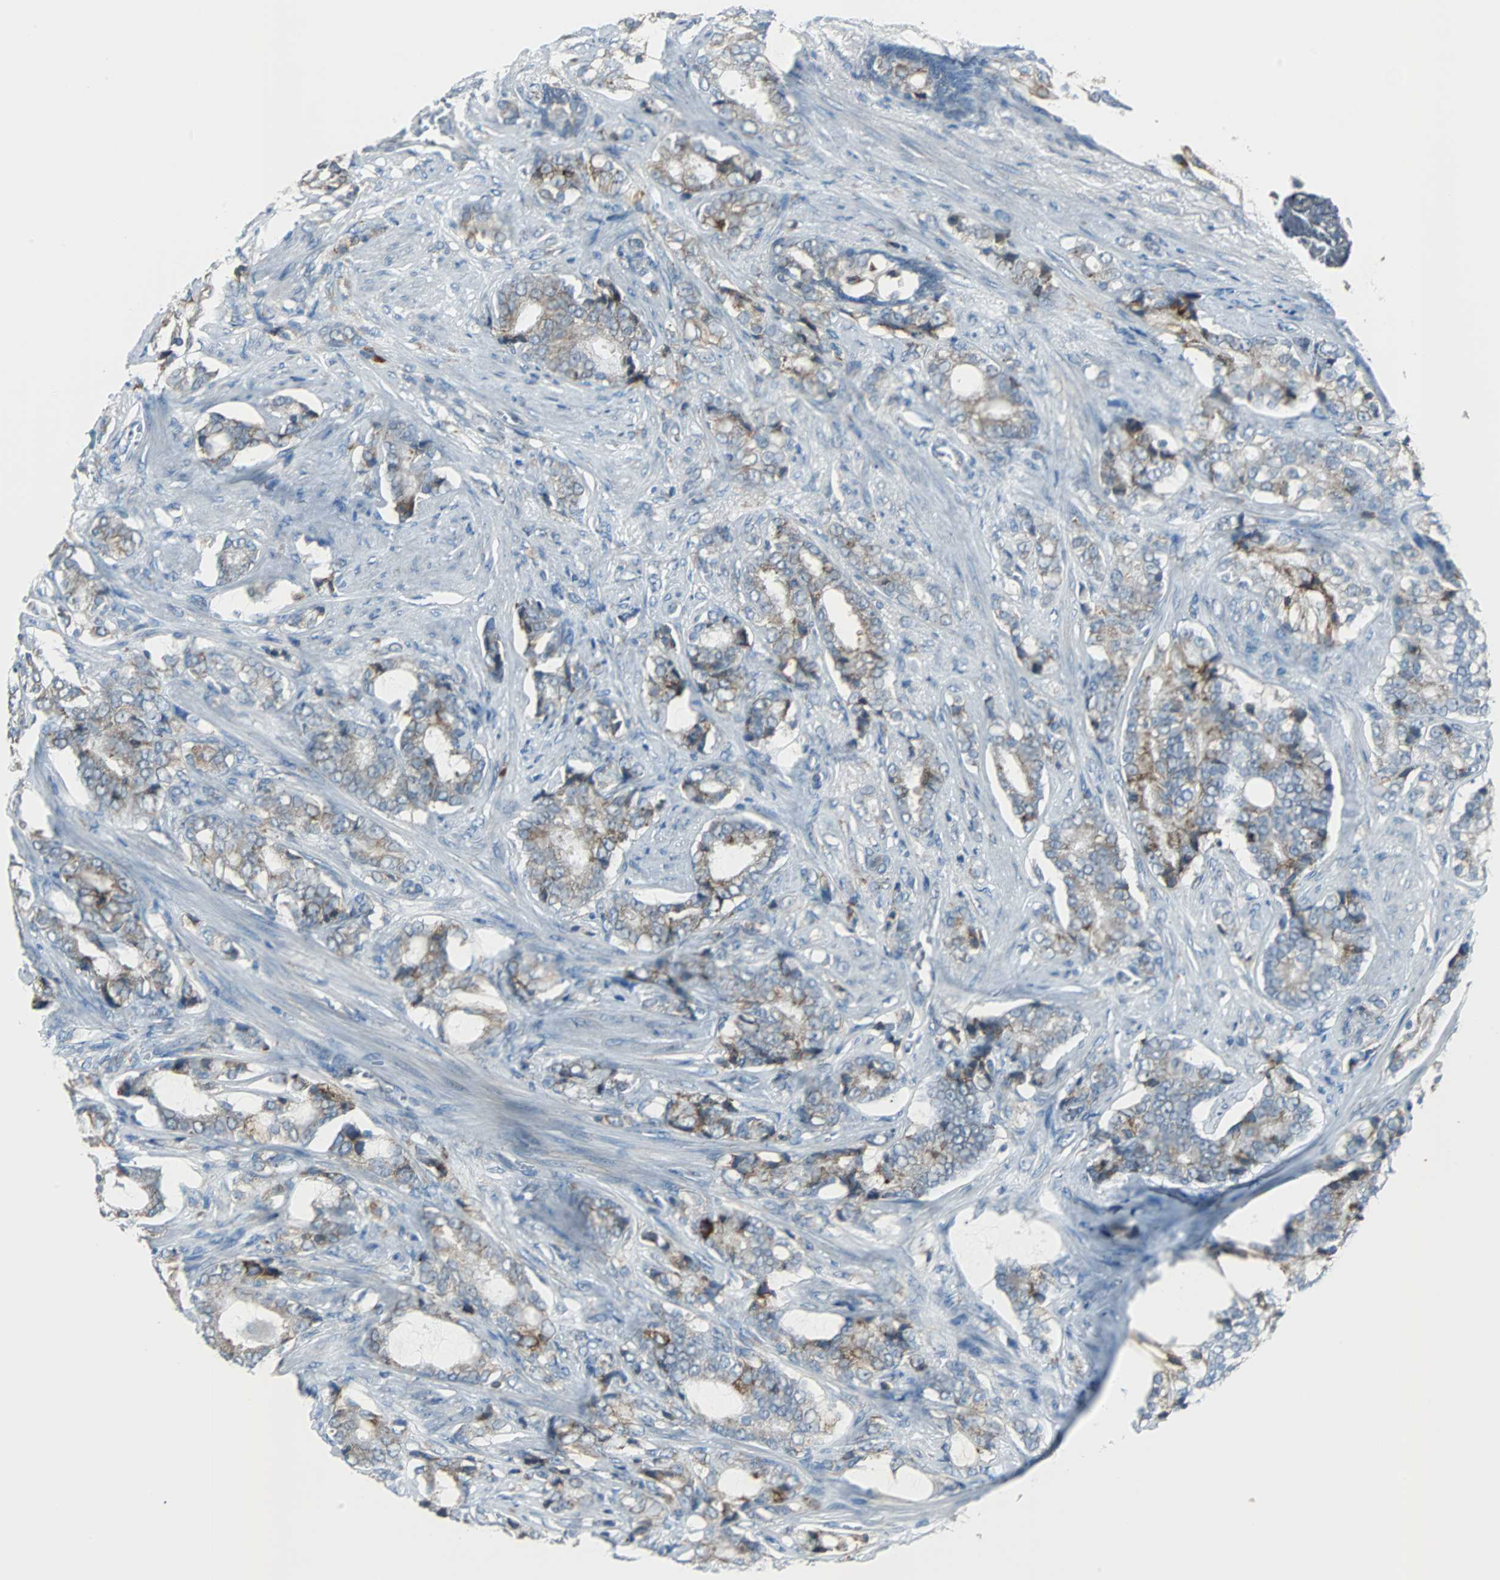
{"staining": {"intensity": "weak", "quantity": "25%-75%", "location": "cytoplasmic/membranous"}, "tissue": "prostate cancer", "cell_type": "Tumor cells", "image_type": "cancer", "snomed": [{"axis": "morphology", "description": "Adenocarcinoma, Low grade"}, {"axis": "topography", "description": "Prostate"}], "caption": "Adenocarcinoma (low-grade) (prostate) stained with DAB (3,3'-diaminobenzidine) immunohistochemistry exhibits low levels of weak cytoplasmic/membranous expression in about 25%-75% of tumor cells.", "gene": "PDIA4", "patient": {"sex": "male", "age": 58}}